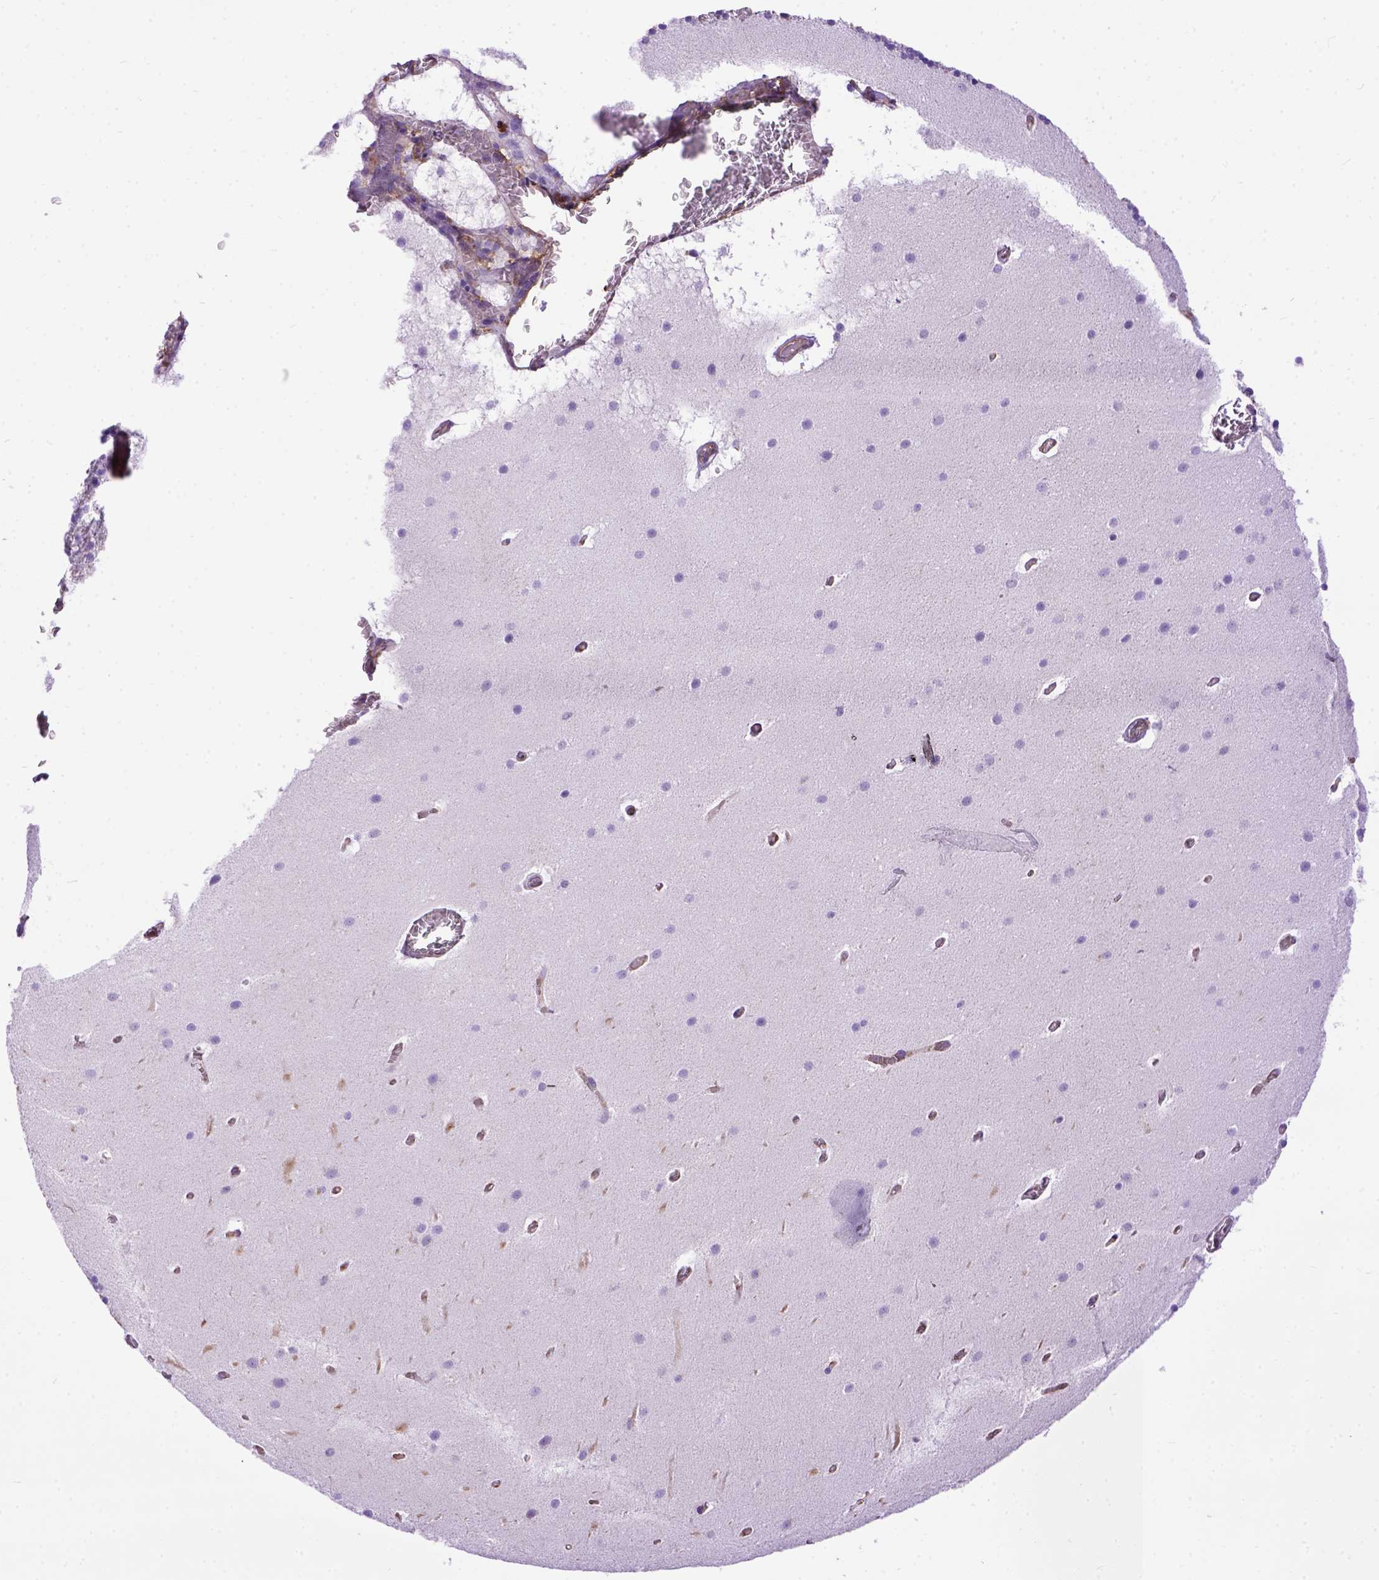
{"staining": {"intensity": "negative", "quantity": "none", "location": "none"}, "tissue": "cerebellum", "cell_type": "Cells in granular layer", "image_type": "normal", "snomed": [{"axis": "morphology", "description": "Normal tissue, NOS"}, {"axis": "topography", "description": "Cerebellum"}], "caption": "The image shows no significant staining in cells in granular layer of cerebellum.", "gene": "MVP", "patient": {"sex": "male", "age": 70}}